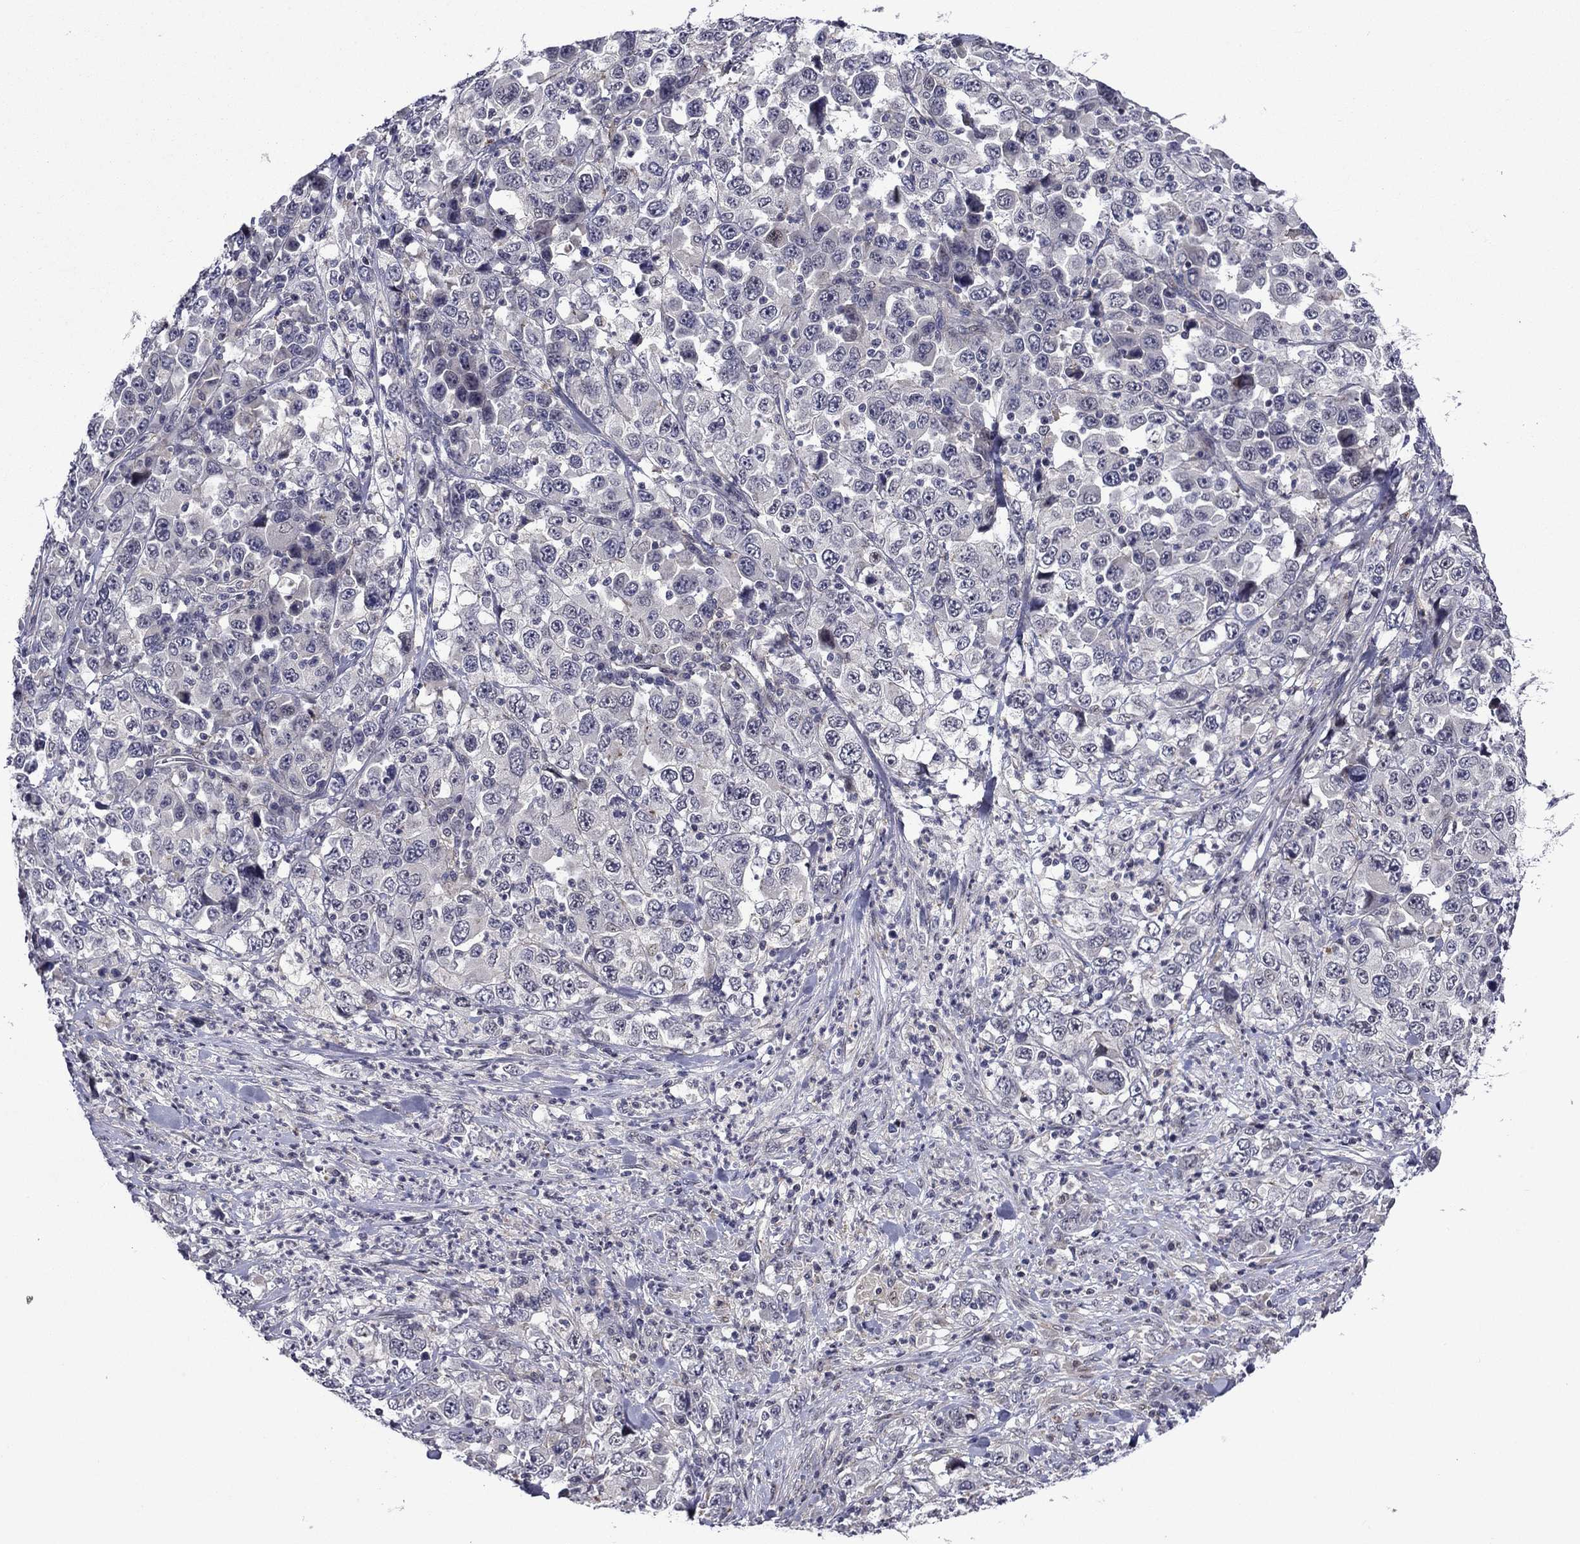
{"staining": {"intensity": "negative", "quantity": "none", "location": "none"}, "tissue": "stomach cancer", "cell_type": "Tumor cells", "image_type": "cancer", "snomed": [{"axis": "morphology", "description": "Normal tissue, NOS"}, {"axis": "morphology", "description": "Adenocarcinoma, NOS"}, {"axis": "topography", "description": "Stomach, upper"}, {"axis": "topography", "description": "Stomach"}], "caption": "Adenocarcinoma (stomach) was stained to show a protein in brown. There is no significant expression in tumor cells.", "gene": "B3GAT1", "patient": {"sex": "male", "age": 59}}